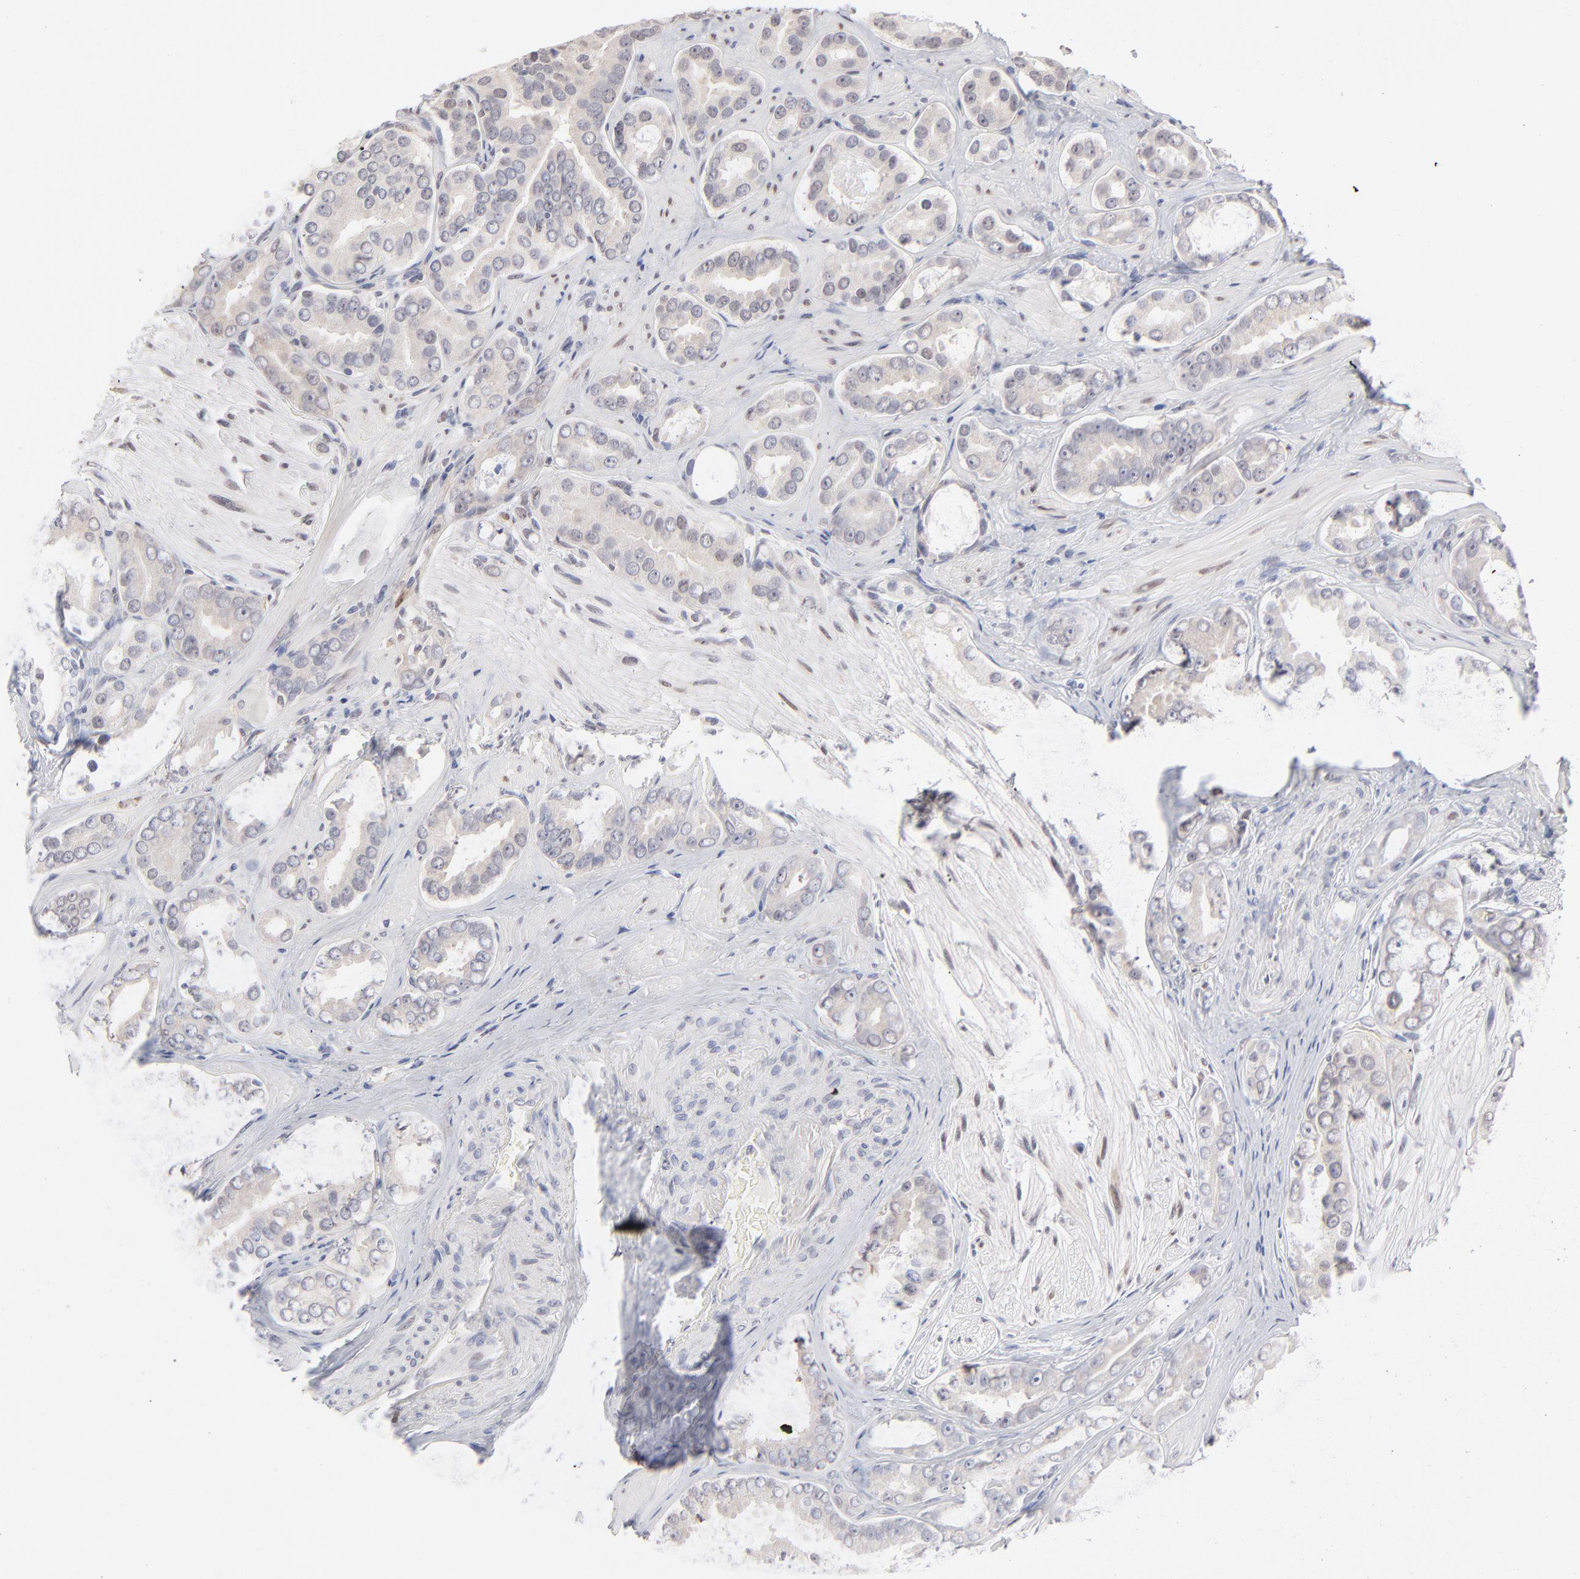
{"staining": {"intensity": "weak", "quantity": "<25%", "location": "cytoplasmic/membranous"}, "tissue": "prostate cancer", "cell_type": "Tumor cells", "image_type": "cancer", "snomed": [{"axis": "morphology", "description": "Adenocarcinoma, Low grade"}, {"axis": "topography", "description": "Prostate"}], "caption": "High power microscopy histopathology image of an immunohistochemistry histopathology image of low-grade adenocarcinoma (prostate), revealing no significant expression in tumor cells.", "gene": "RBM3", "patient": {"sex": "male", "age": 59}}